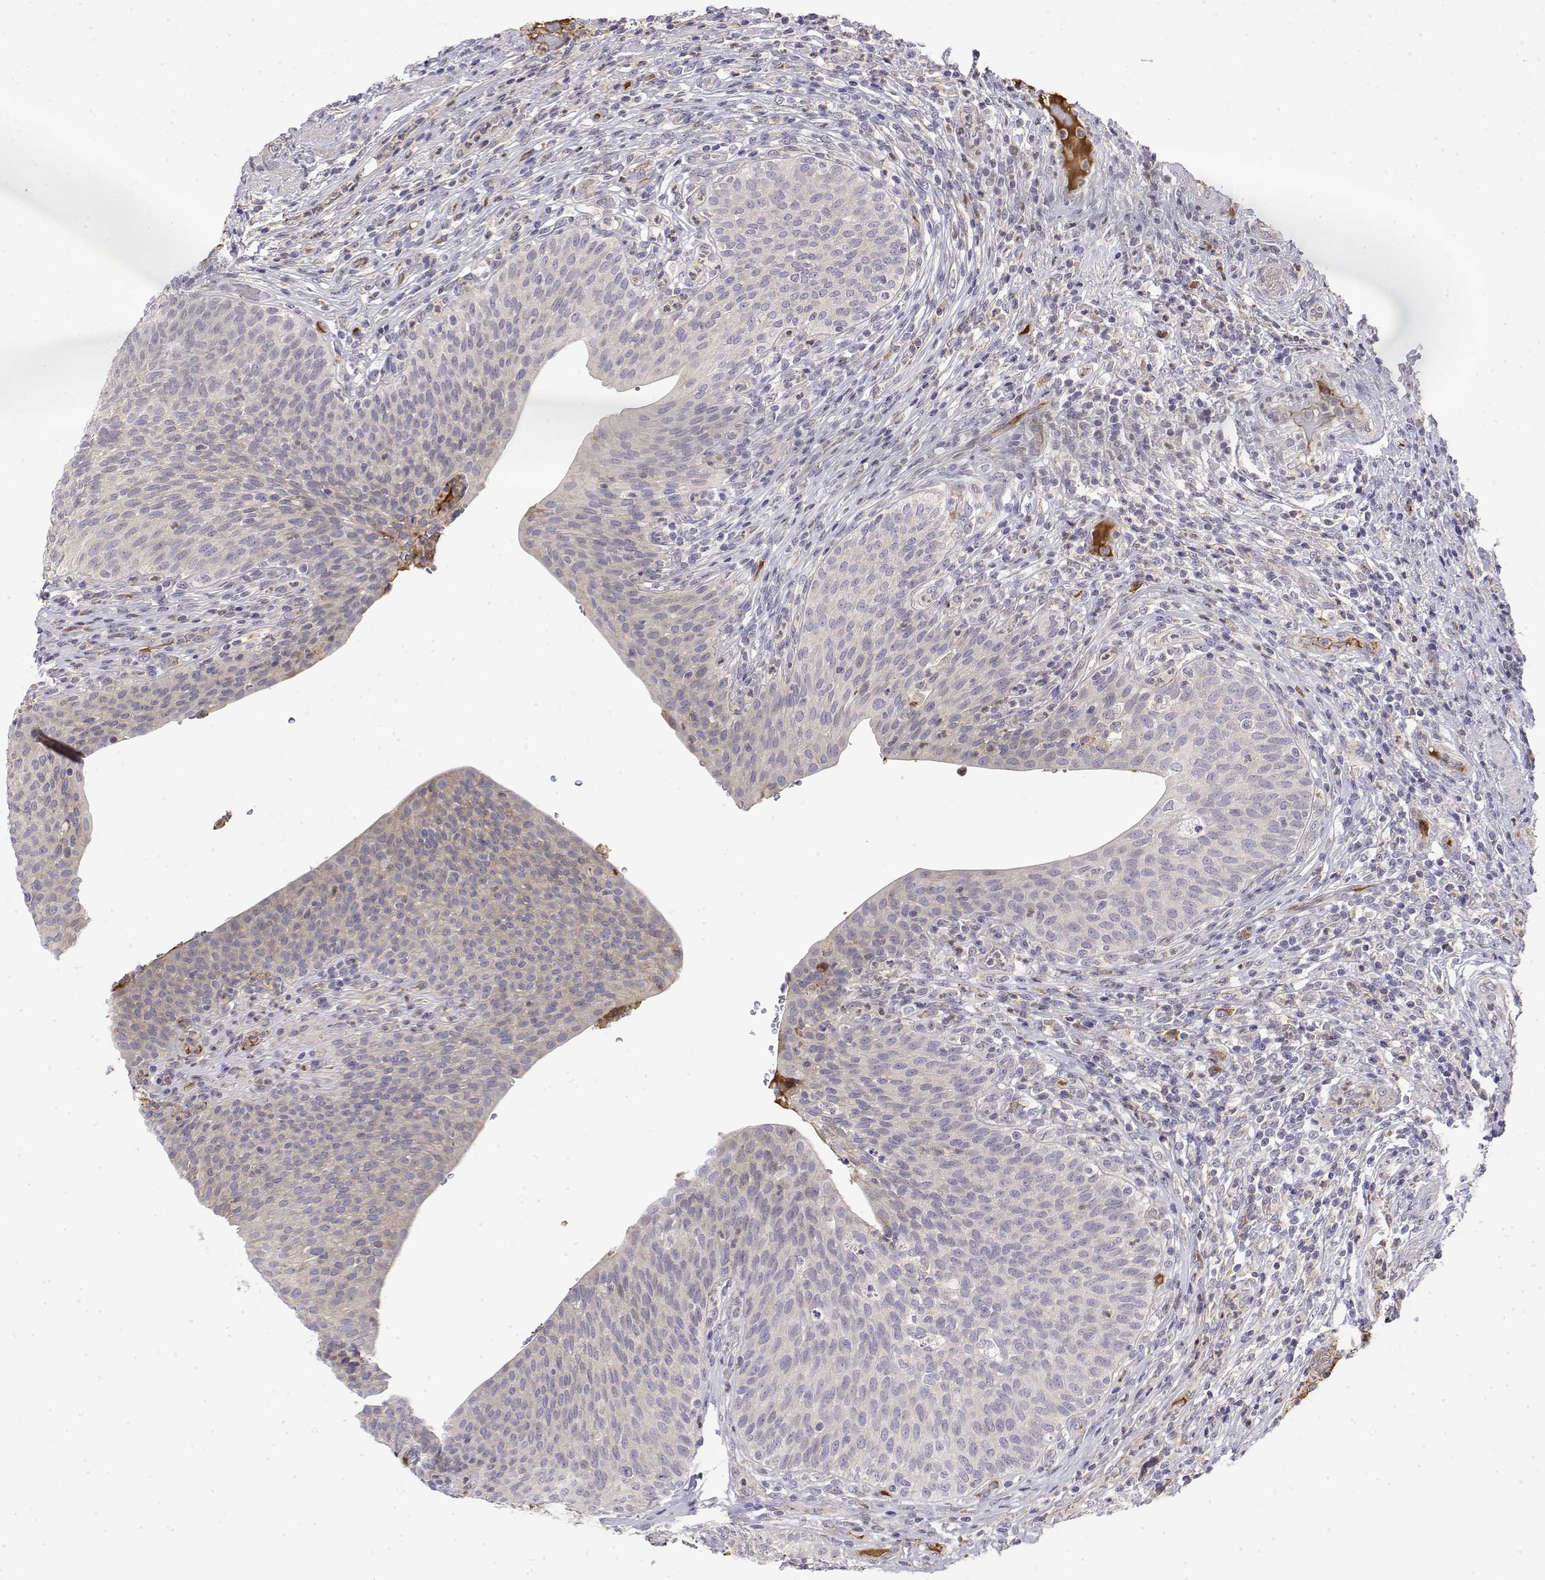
{"staining": {"intensity": "negative", "quantity": "none", "location": "none"}, "tissue": "urinary bladder", "cell_type": "Urothelial cells", "image_type": "normal", "snomed": [{"axis": "morphology", "description": "Normal tissue, NOS"}, {"axis": "topography", "description": "Urinary bladder"}, {"axis": "topography", "description": "Peripheral nerve tissue"}], "caption": "This is an immunohistochemistry image of normal human urinary bladder. There is no expression in urothelial cells.", "gene": "IGFBP4", "patient": {"sex": "male", "age": 66}}